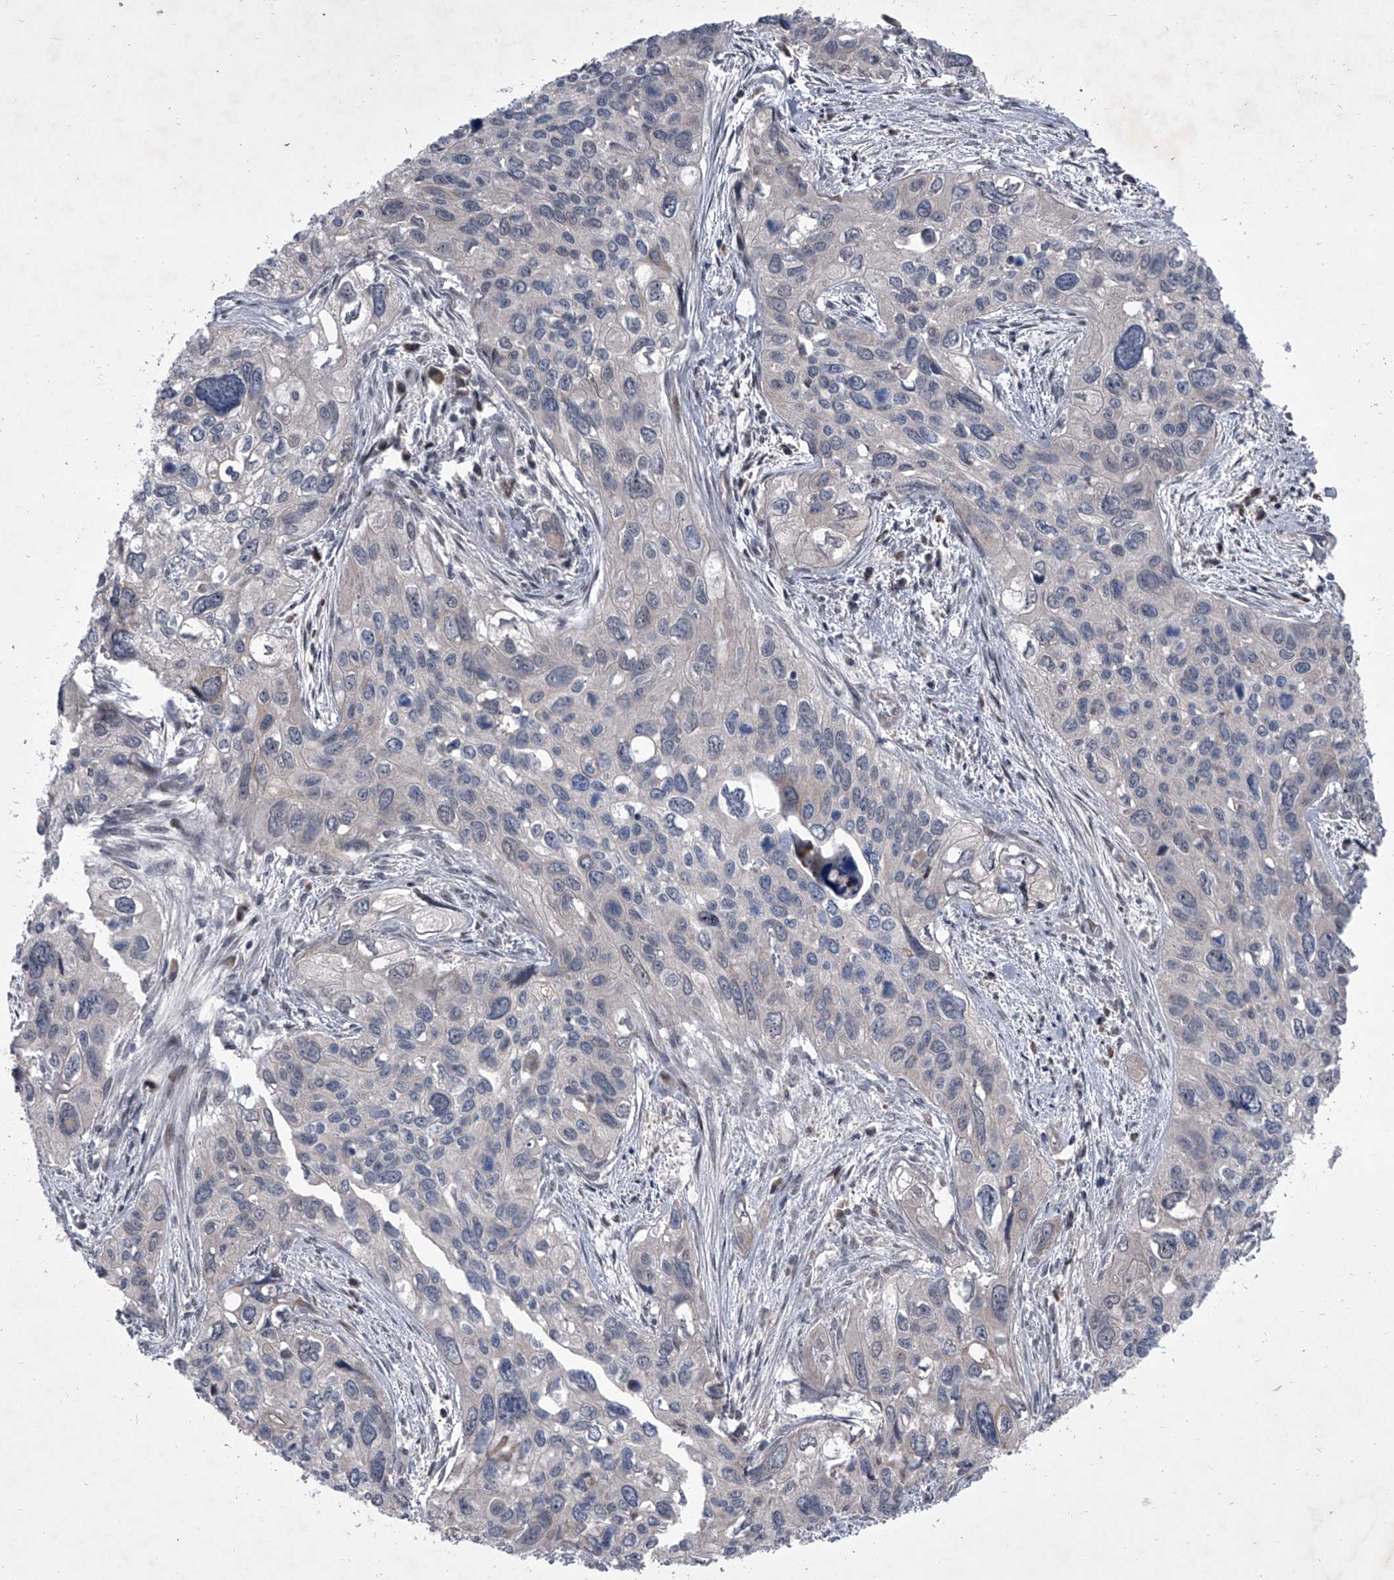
{"staining": {"intensity": "negative", "quantity": "none", "location": "none"}, "tissue": "cervical cancer", "cell_type": "Tumor cells", "image_type": "cancer", "snomed": [{"axis": "morphology", "description": "Squamous cell carcinoma, NOS"}, {"axis": "topography", "description": "Cervix"}], "caption": "Immunohistochemistry (IHC) micrograph of human cervical squamous cell carcinoma stained for a protein (brown), which shows no staining in tumor cells.", "gene": "ELK4", "patient": {"sex": "female", "age": 55}}